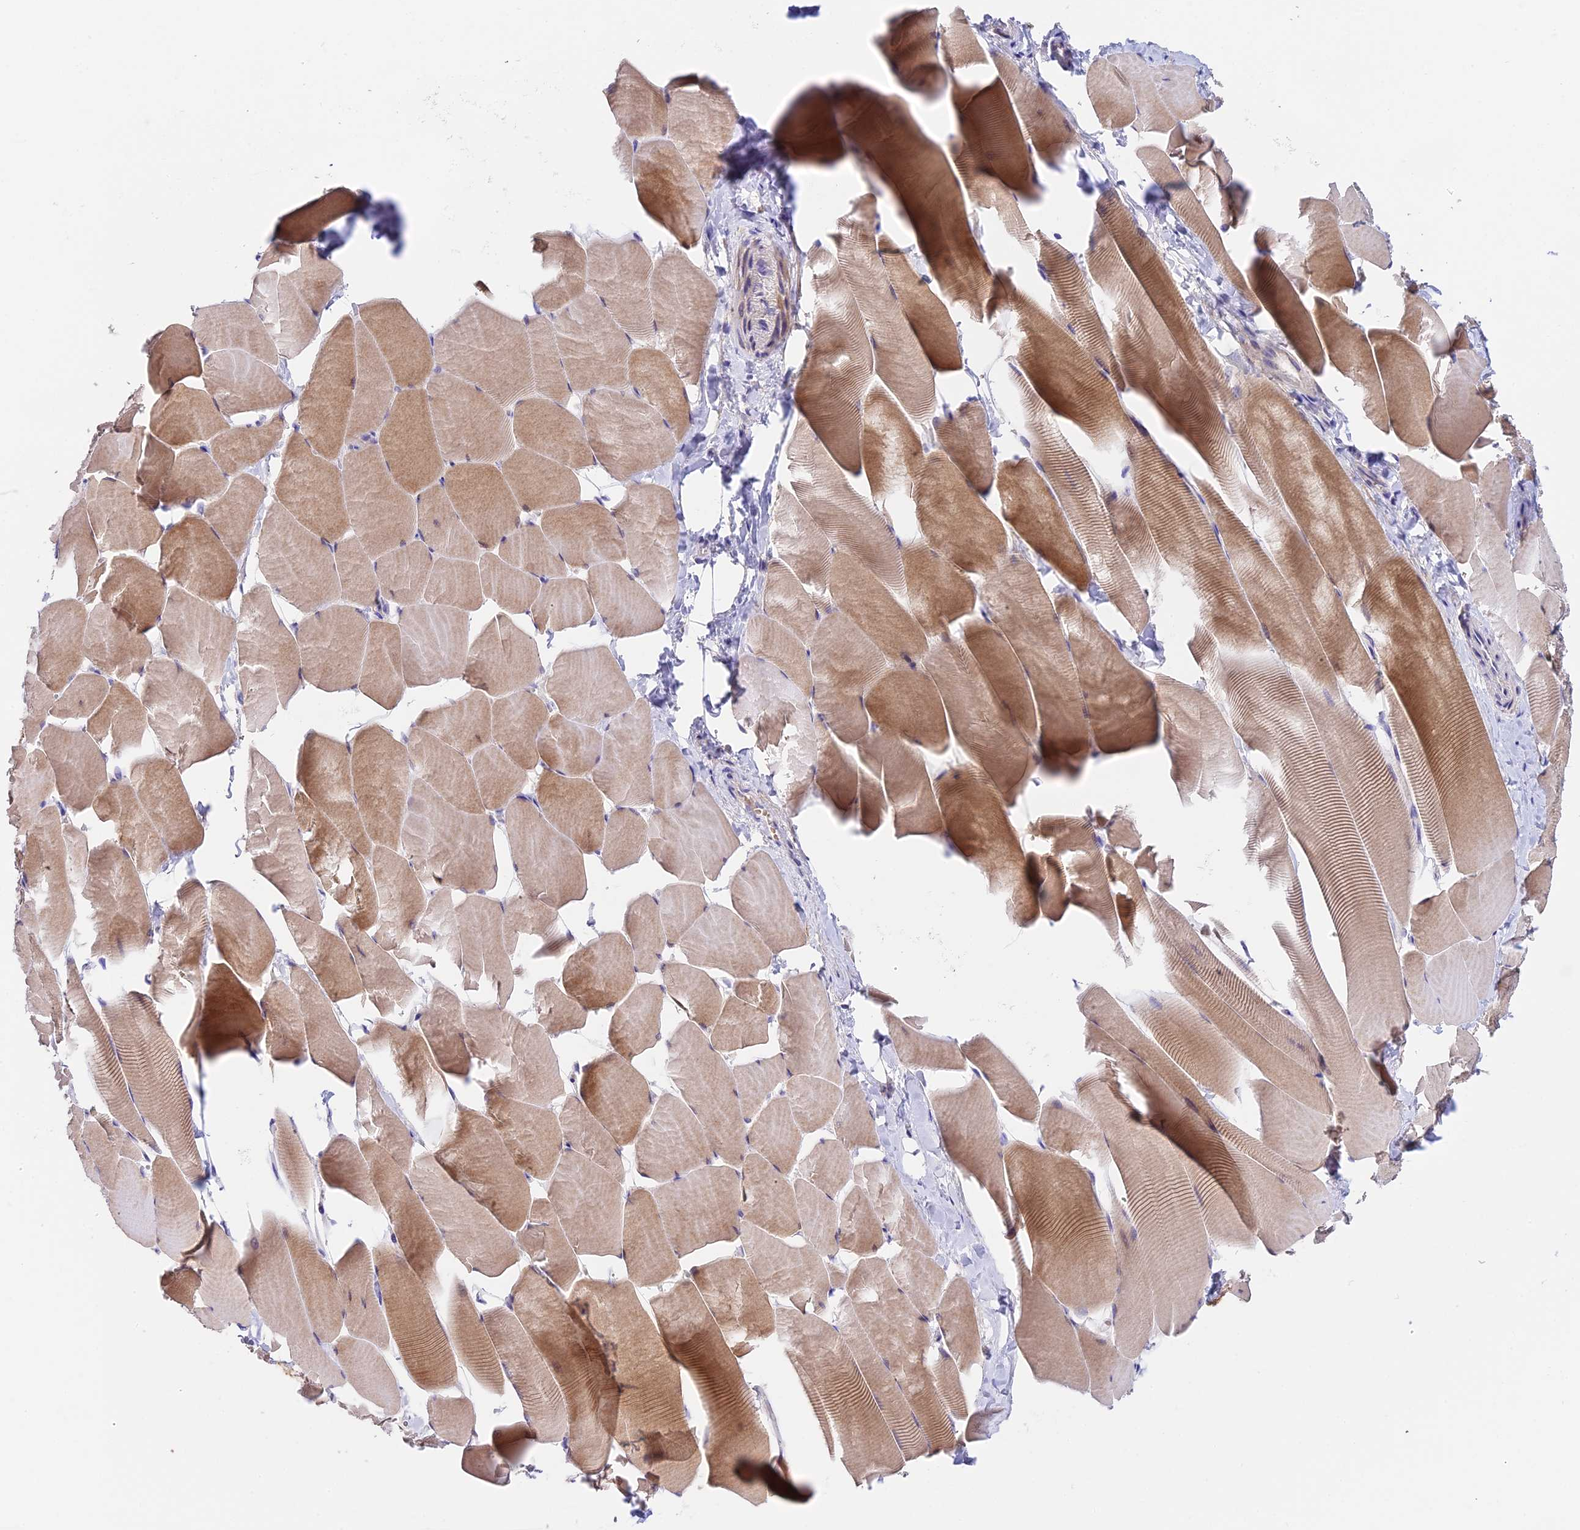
{"staining": {"intensity": "moderate", "quantity": "25%-75%", "location": "cytoplasmic/membranous"}, "tissue": "skeletal muscle", "cell_type": "Myocytes", "image_type": "normal", "snomed": [{"axis": "morphology", "description": "Normal tissue, NOS"}, {"axis": "topography", "description": "Skeletal muscle"}], "caption": "Immunohistochemistry (IHC) of normal skeletal muscle displays medium levels of moderate cytoplasmic/membranous staining in about 25%-75% of myocytes.", "gene": "DUSP29", "patient": {"sex": "male", "age": 25}}